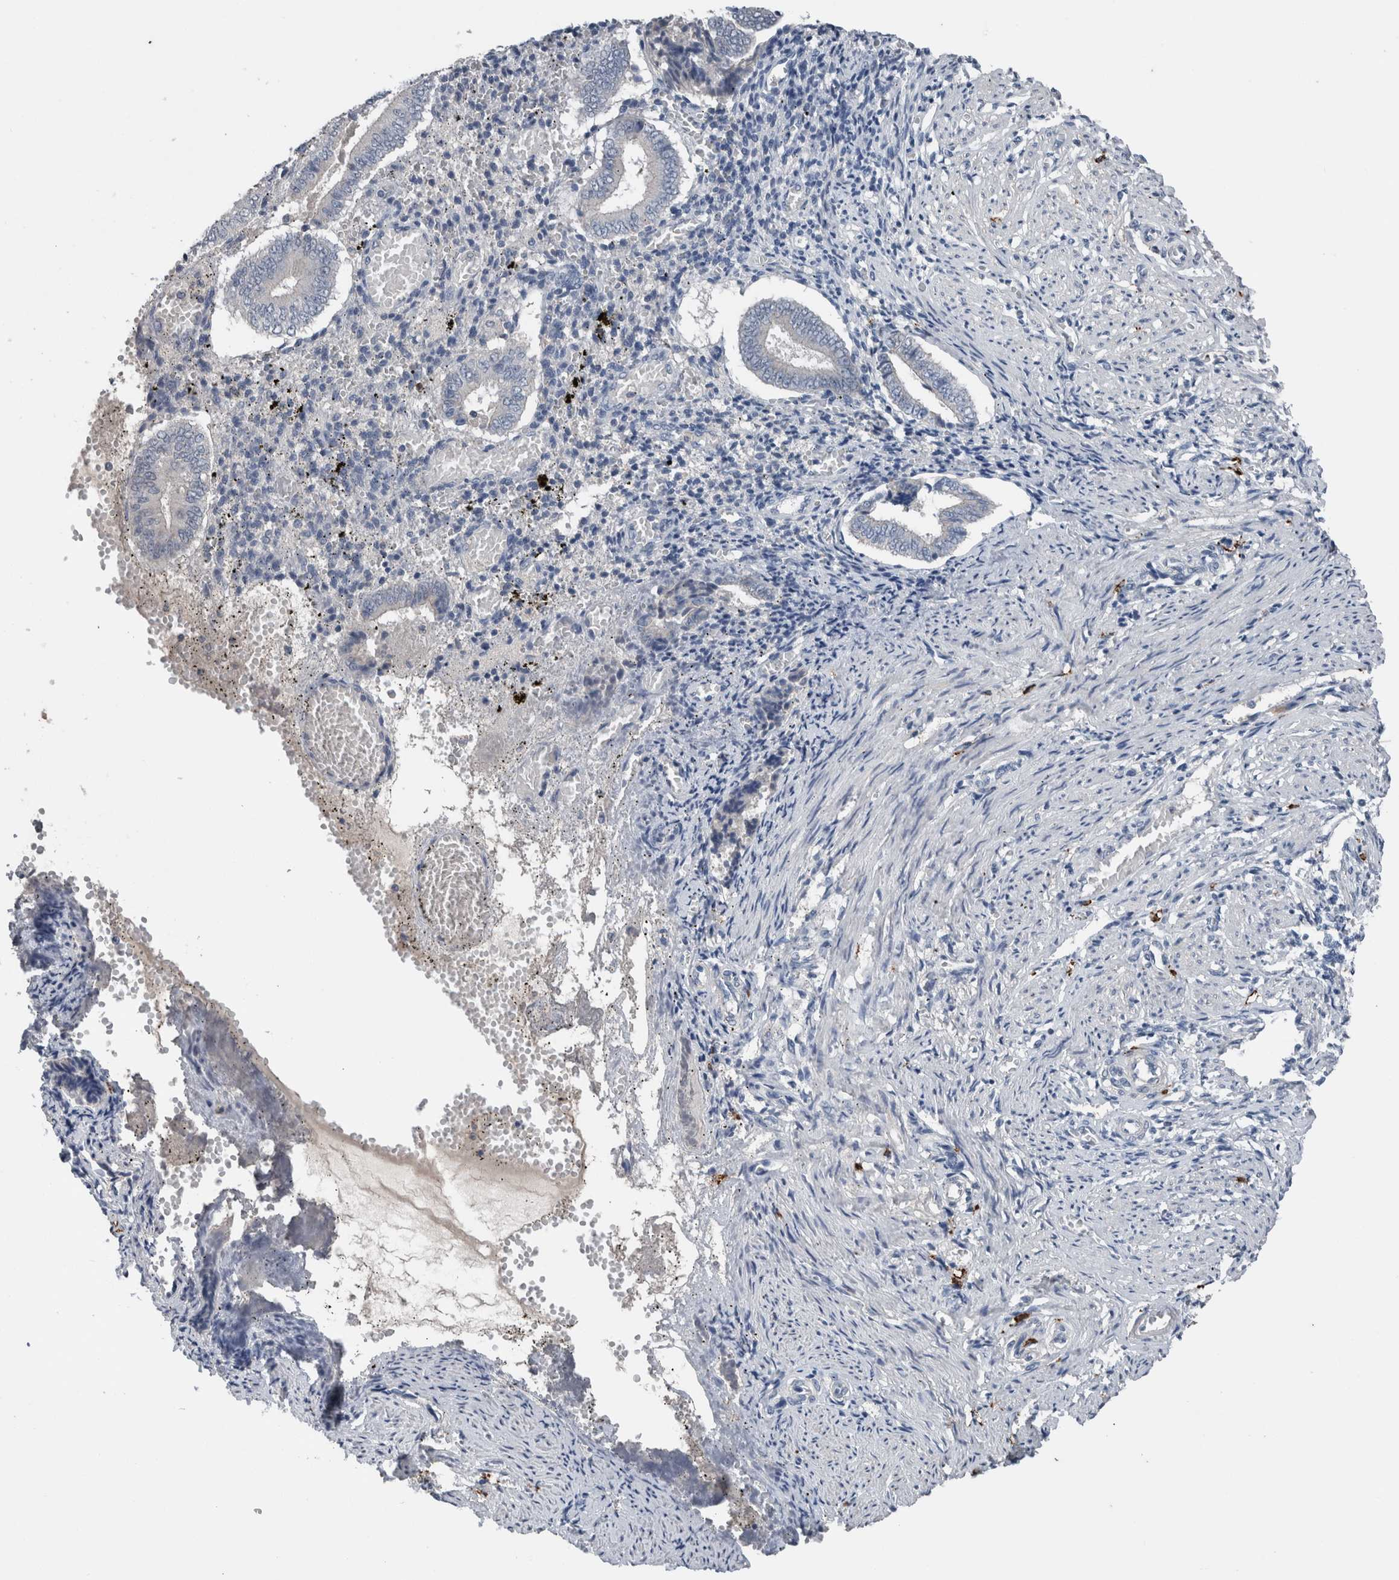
{"staining": {"intensity": "negative", "quantity": "none", "location": "none"}, "tissue": "endometrium", "cell_type": "Cells in endometrial stroma", "image_type": "normal", "snomed": [{"axis": "morphology", "description": "Normal tissue, NOS"}, {"axis": "topography", "description": "Endometrium"}], "caption": "High power microscopy photomicrograph of an immunohistochemistry (IHC) histopathology image of unremarkable endometrium, revealing no significant expression in cells in endometrial stroma. (Stains: DAB IHC with hematoxylin counter stain, Microscopy: brightfield microscopy at high magnification).", "gene": "CRNN", "patient": {"sex": "female", "age": 42}}